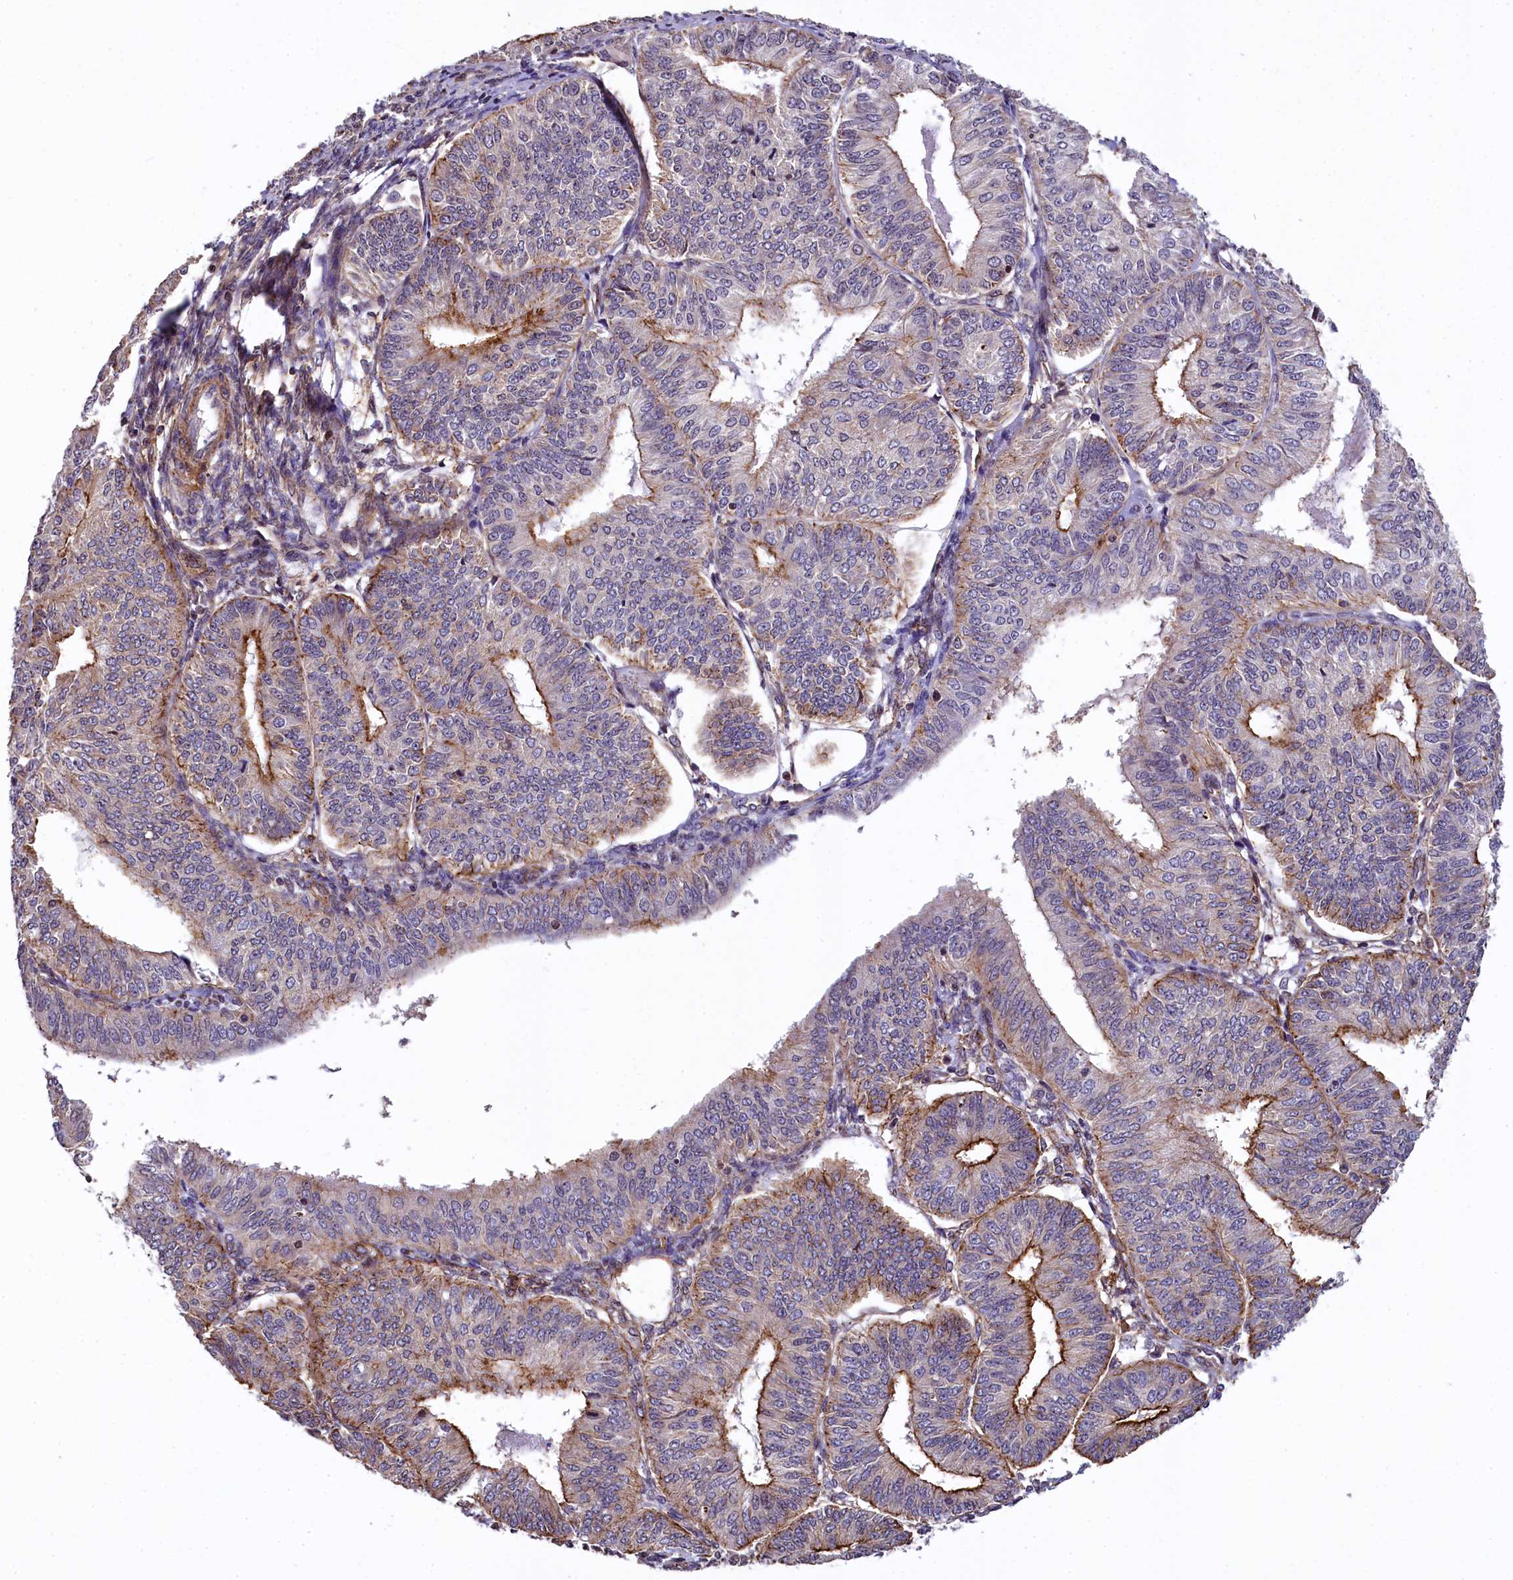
{"staining": {"intensity": "moderate", "quantity": "25%-75%", "location": "cytoplasmic/membranous"}, "tissue": "endometrial cancer", "cell_type": "Tumor cells", "image_type": "cancer", "snomed": [{"axis": "morphology", "description": "Adenocarcinoma, NOS"}, {"axis": "topography", "description": "Endometrium"}], "caption": "A medium amount of moderate cytoplasmic/membranous staining is appreciated in about 25%-75% of tumor cells in adenocarcinoma (endometrial) tissue.", "gene": "ZNF2", "patient": {"sex": "female", "age": 58}}